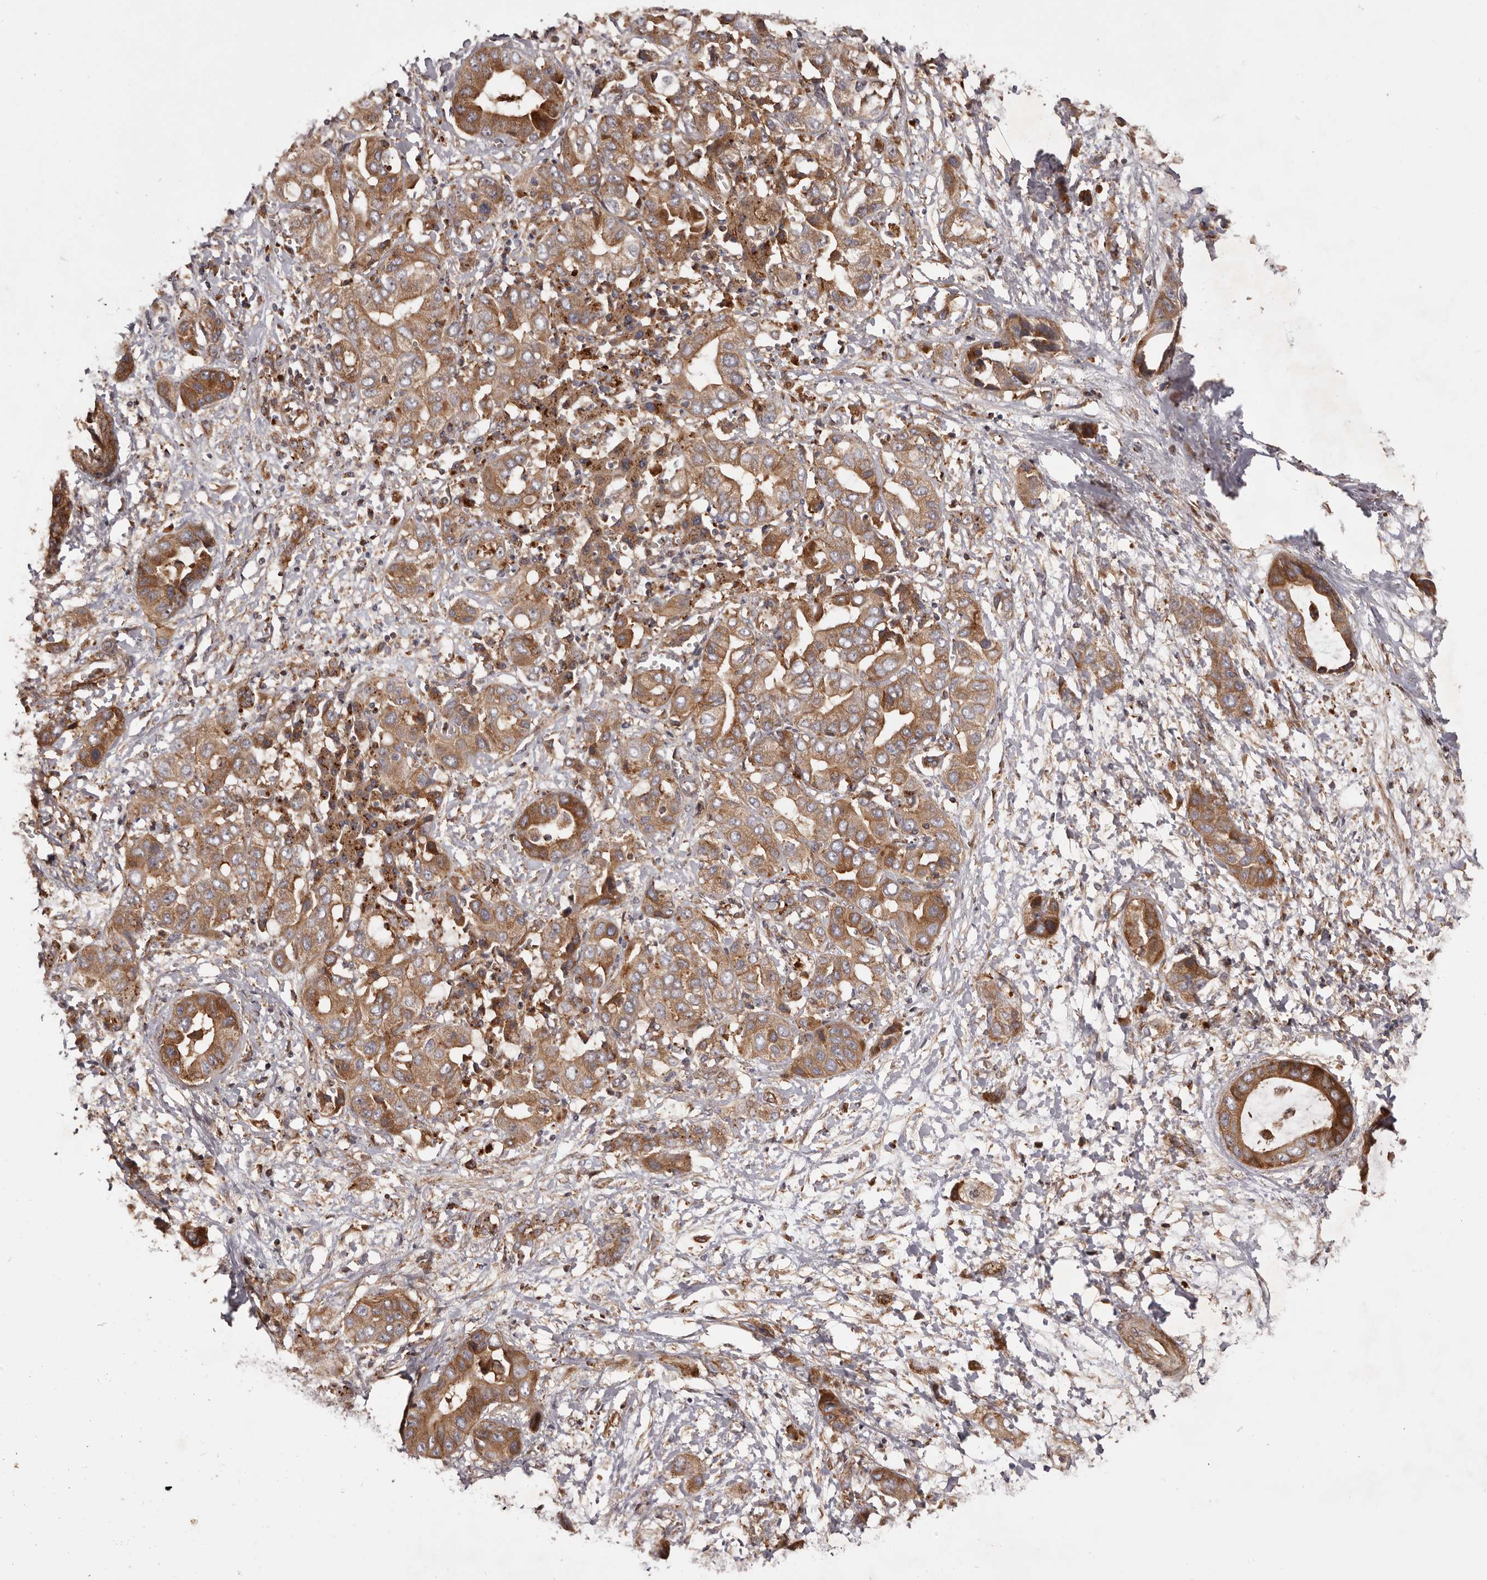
{"staining": {"intensity": "moderate", "quantity": ">75%", "location": "cytoplasmic/membranous"}, "tissue": "liver cancer", "cell_type": "Tumor cells", "image_type": "cancer", "snomed": [{"axis": "morphology", "description": "Cholangiocarcinoma"}, {"axis": "topography", "description": "Liver"}], "caption": "A brown stain labels moderate cytoplasmic/membranous staining of a protein in human cholangiocarcinoma (liver) tumor cells.", "gene": "GTPBP1", "patient": {"sex": "female", "age": 52}}